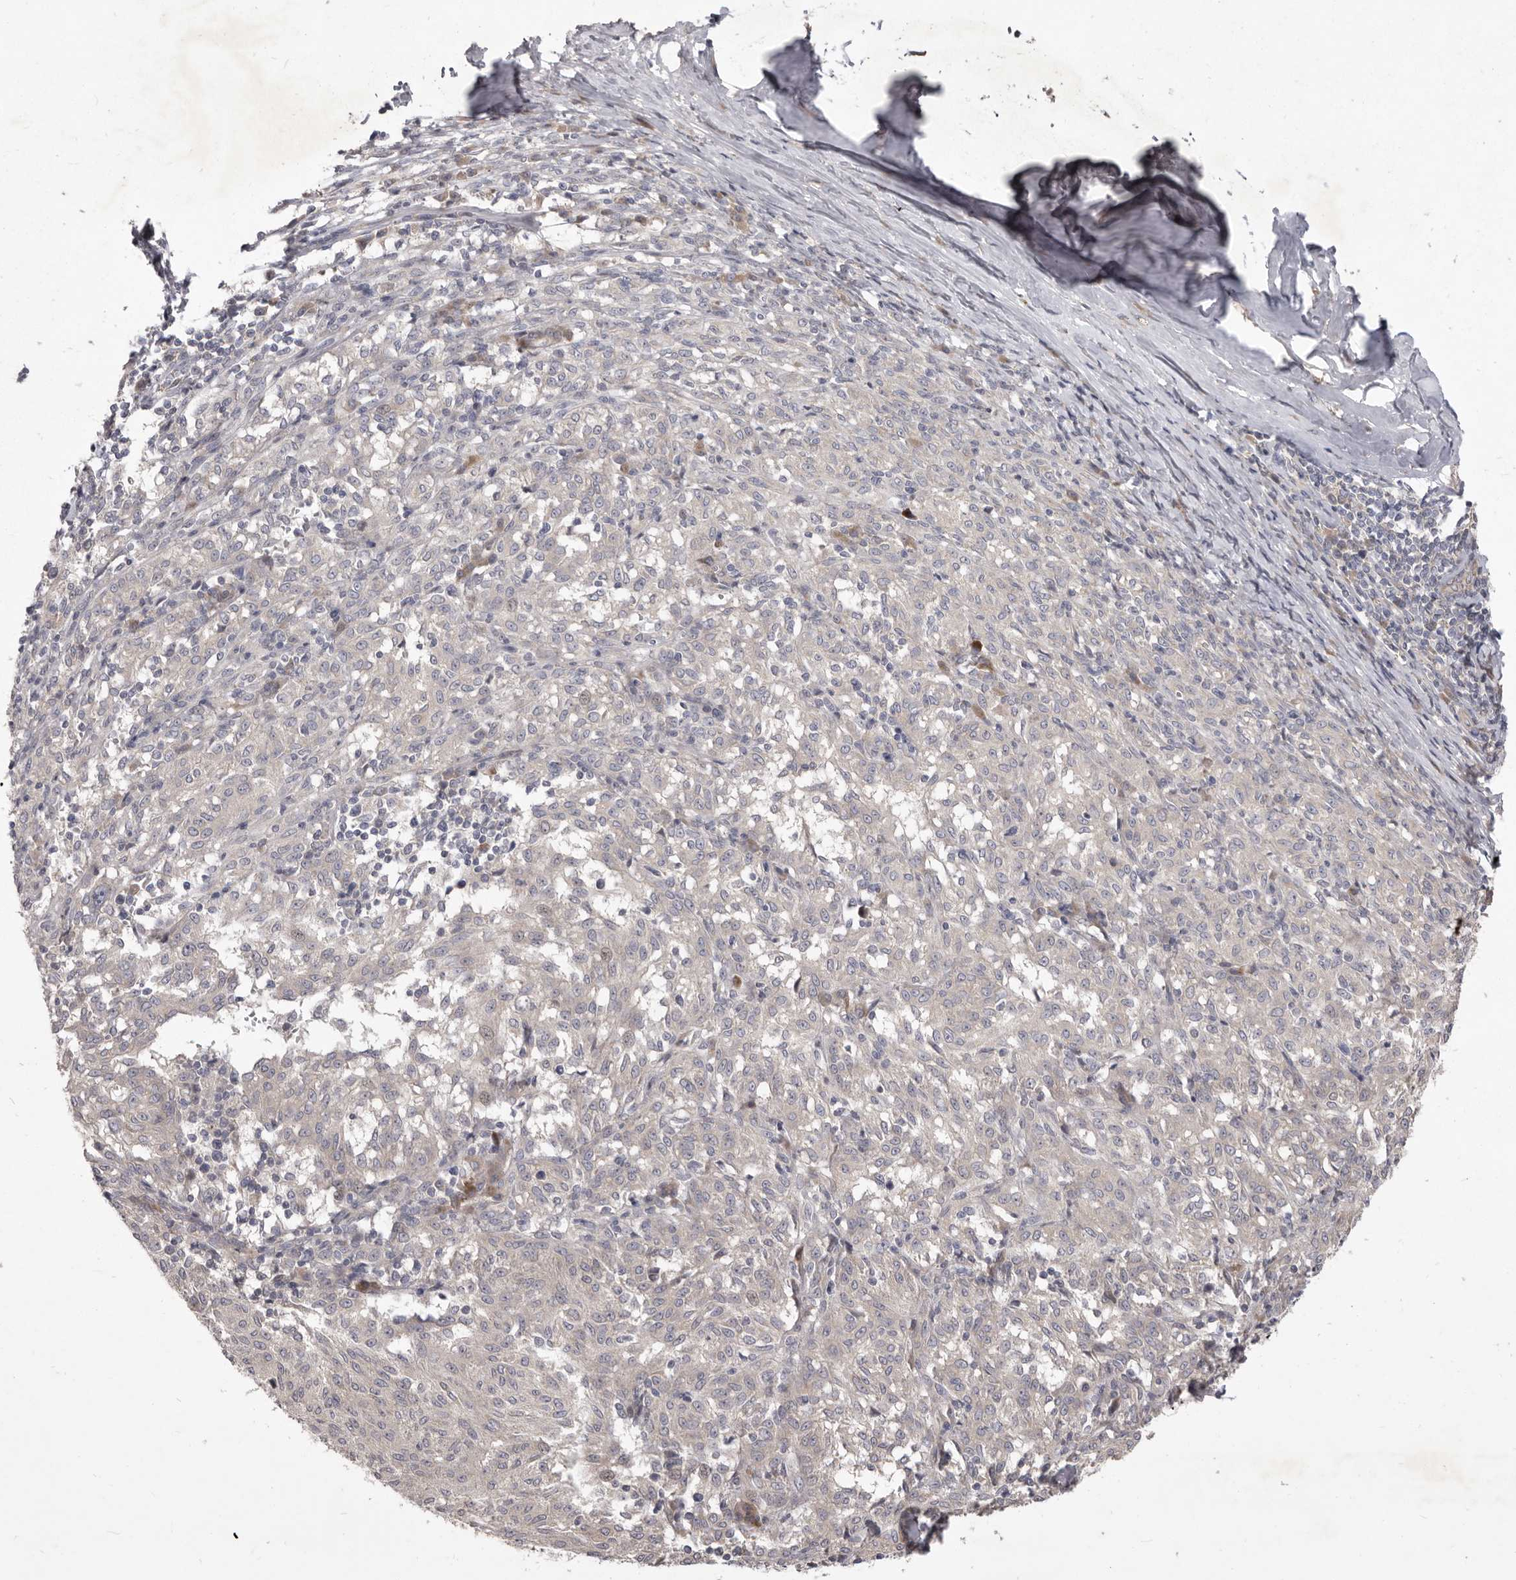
{"staining": {"intensity": "negative", "quantity": "none", "location": "none"}, "tissue": "melanoma", "cell_type": "Tumor cells", "image_type": "cancer", "snomed": [{"axis": "morphology", "description": "Malignant melanoma, NOS"}, {"axis": "topography", "description": "Skin"}], "caption": "High power microscopy micrograph of an immunohistochemistry (IHC) image of malignant melanoma, revealing no significant expression in tumor cells.", "gene": "TBC1D8B", "patient": {"sex": "female", "age": 72}}